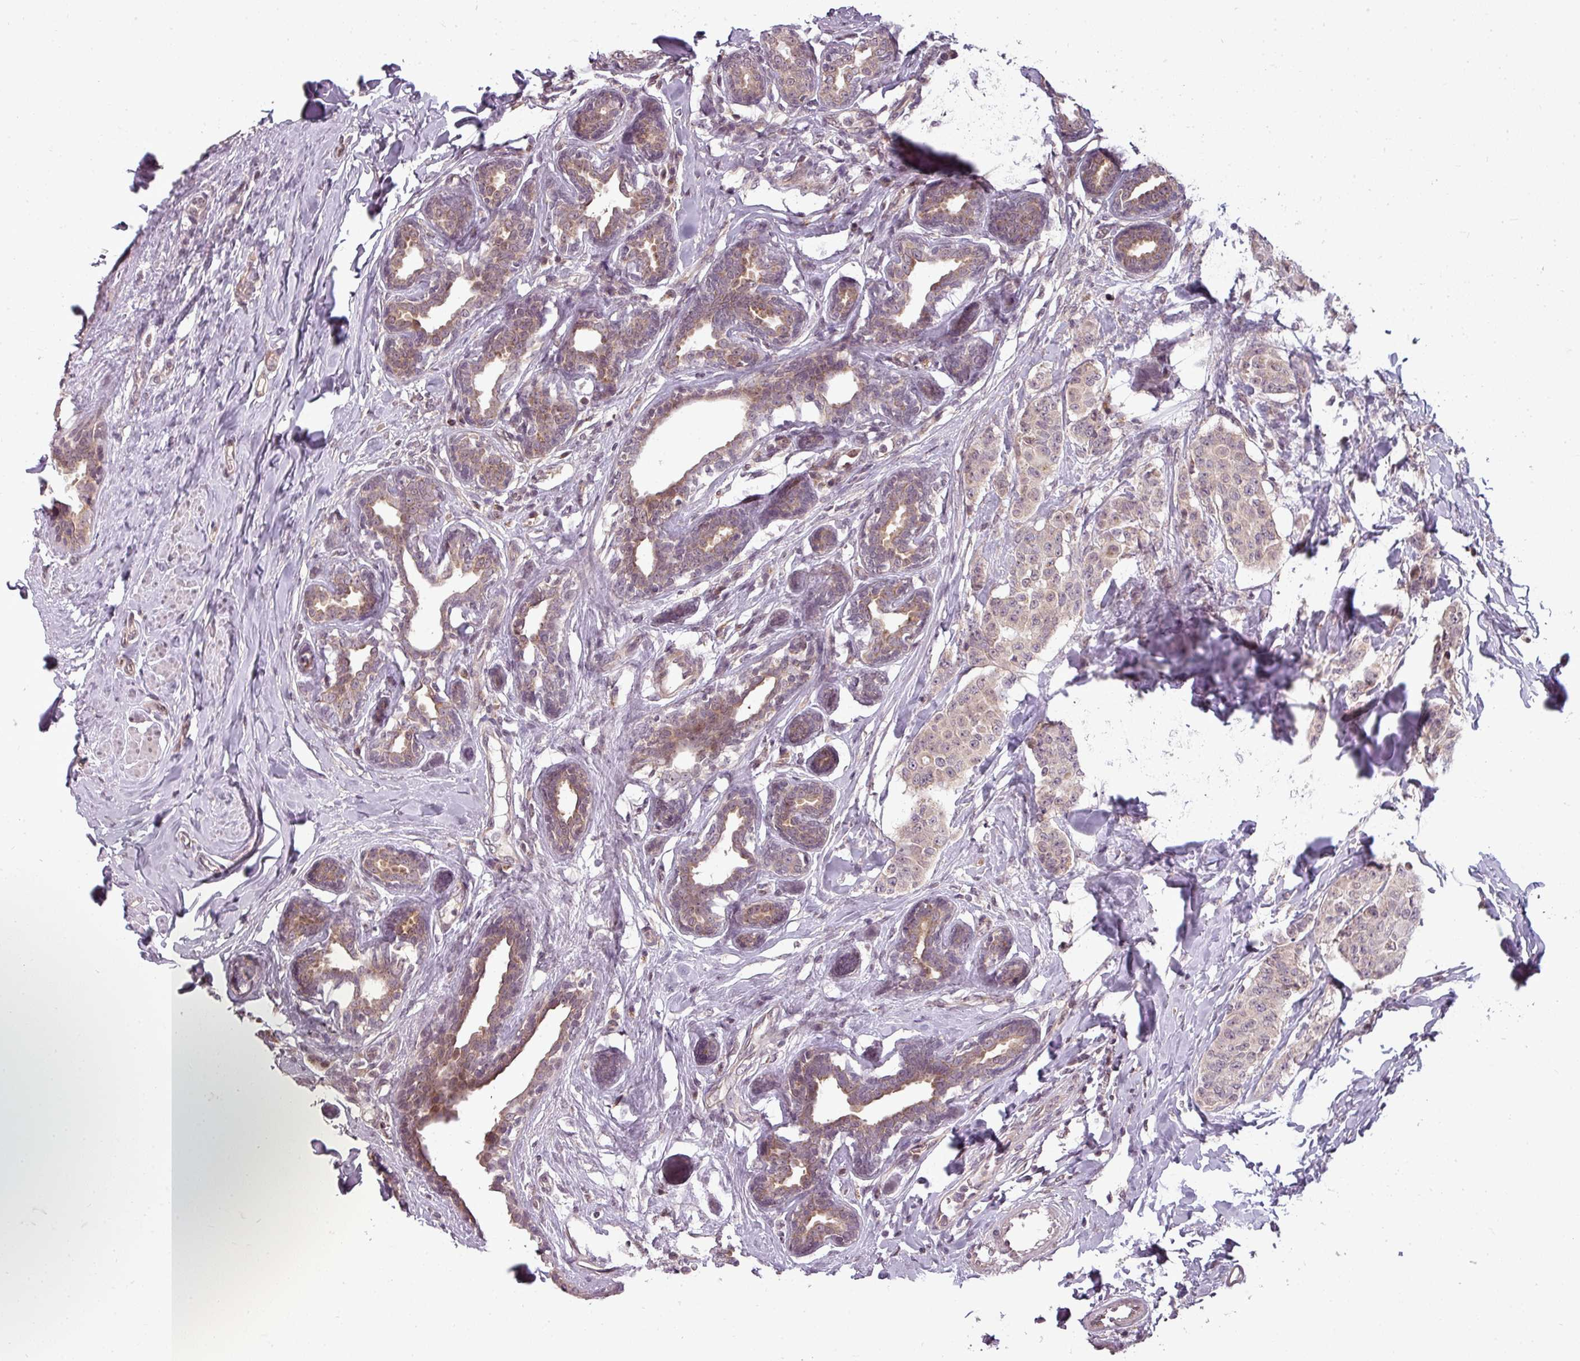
{"staining": {"intensity": "negative", "quantity": "none", "location": "none"}, "tissue": "breast cancer", "cell_type": "Tumor cells", "image_type": "cancer", "snomed": [{"axis": "morphology", "description": "Duct carcinoma"}, {"axis": "topography", "description": "Breast"}], "caption": "Tumor cells are negative for protein expression in human breast cancer. (DAB (3,3'-diaminobenzidine) IHC, high magnification).", "gene": "CLIC1", "patient": {"sex": "female", "age": 40}}